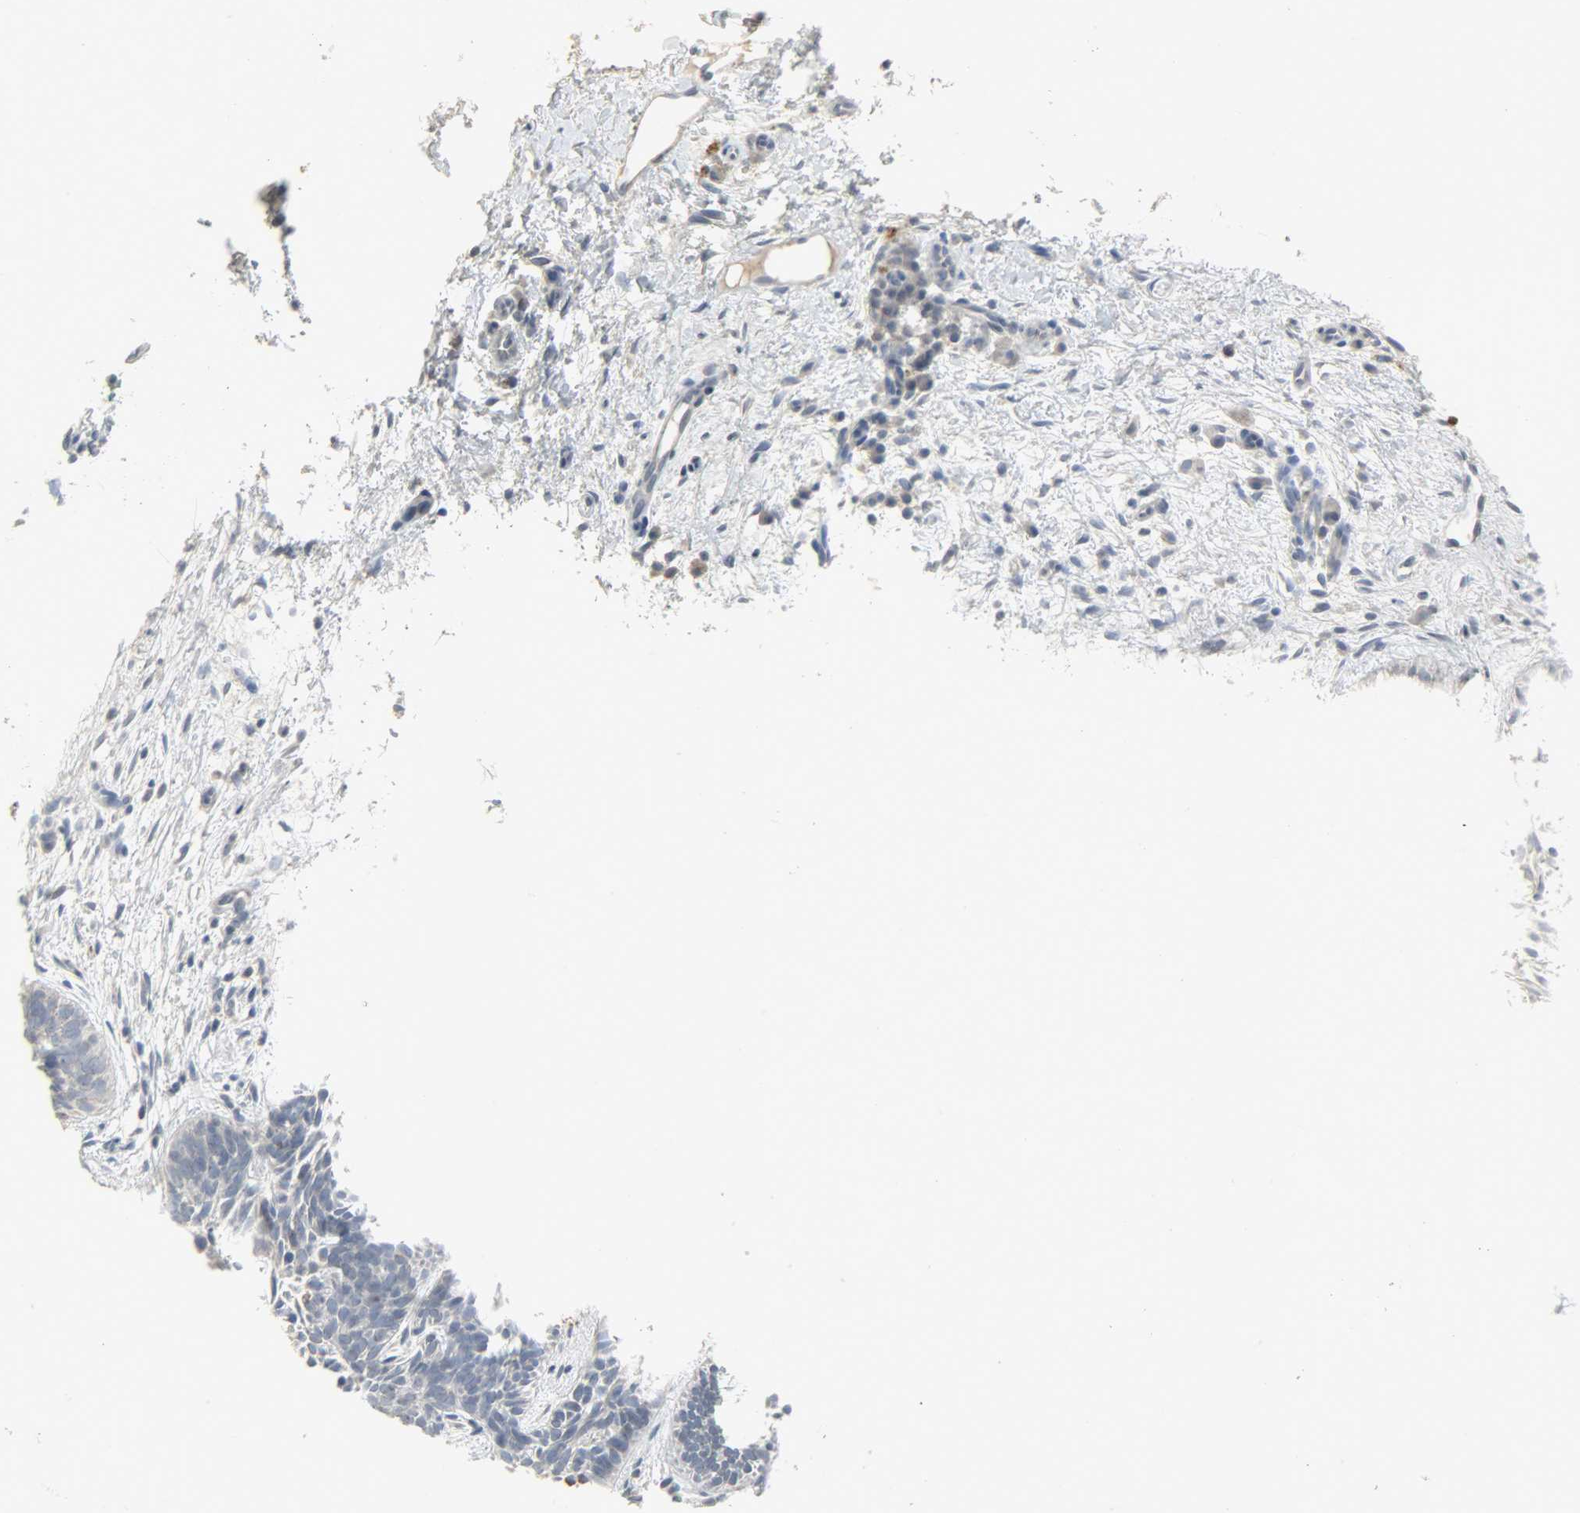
{"staining": {"intensity": "weak", "quantity": "<25%", "location": "cytoplasmic/membranous"}, "tissue": "skin cancer", "cell_type": "Tumor cells", "image_type": "cancer", "snomed": [{"axis": "morphology", "description": "Basal cell carcinoma"}, {"axis": "topography", "description": "Skin"}], "caption": "The immunohistochemistry histopathology image has no significant staining in tumor cells of skin cancer tissue. (Stains: DAB IHC with hematoxylin counter stain, Microscopy: brightfield microscopy at high magnification).", "gene": "CAMK4", "patient": {"sex": "female", "age": 79}}